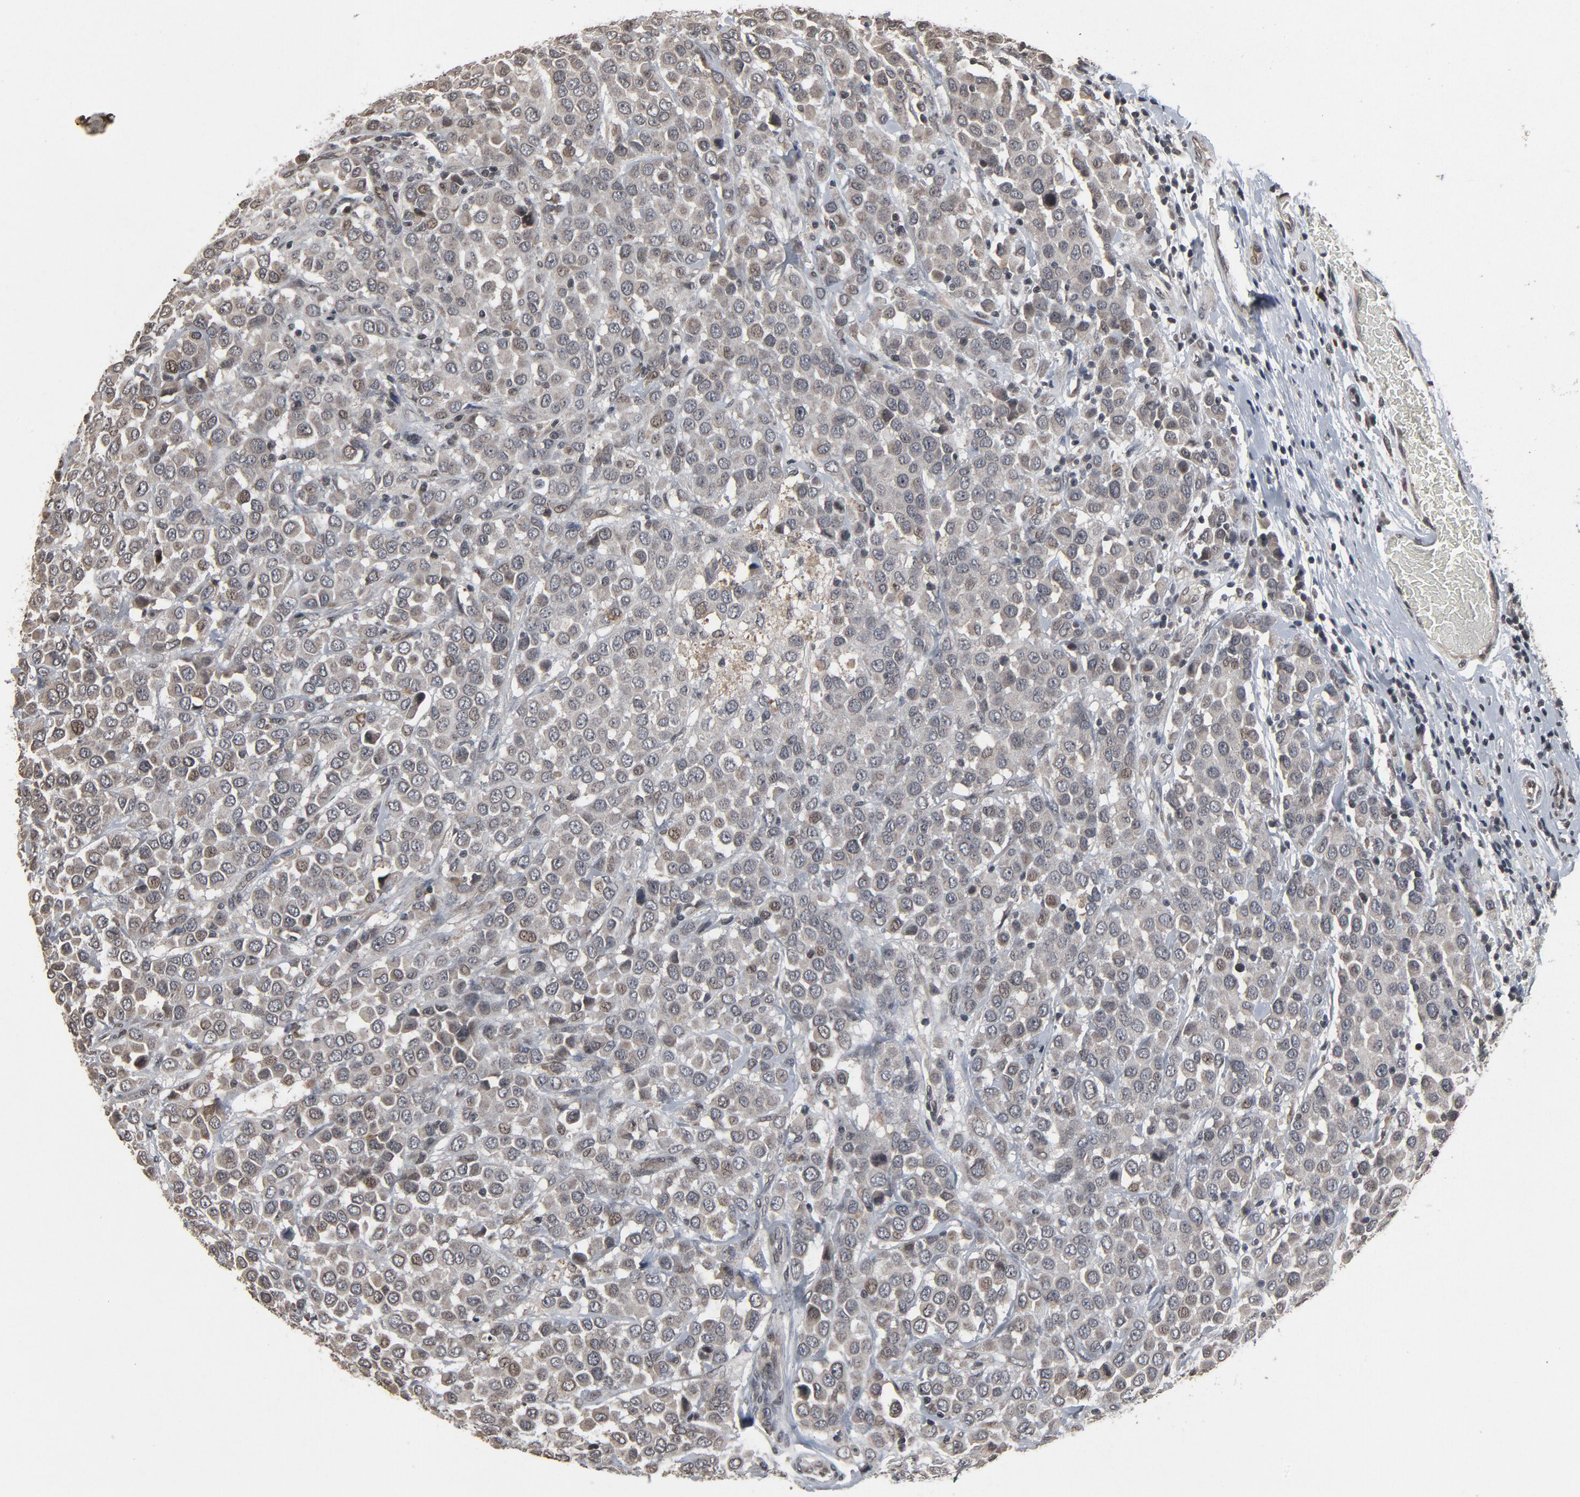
{"staining": {"intensity": "weak", "quantity": ">75%", "location": "cytoplasmic/membranous,nuclear"}, "tissue": "breast cancer", "cell_type": "Tumor cells", "image_type": "cancer", "snomed": [{"axis": "morphology", "description": "Duct carcinoma"}, {"axis": "topography", "description": "Breast"}], "caption": "Tumor cells demonstrate low levels of weak cytoplasmic/membranous and nuclear staining in about >75% of cells in human breast cancer (intraductal carcinoma).", "gene": "POM121", "patient": {"sex": "female", "age": 61}}